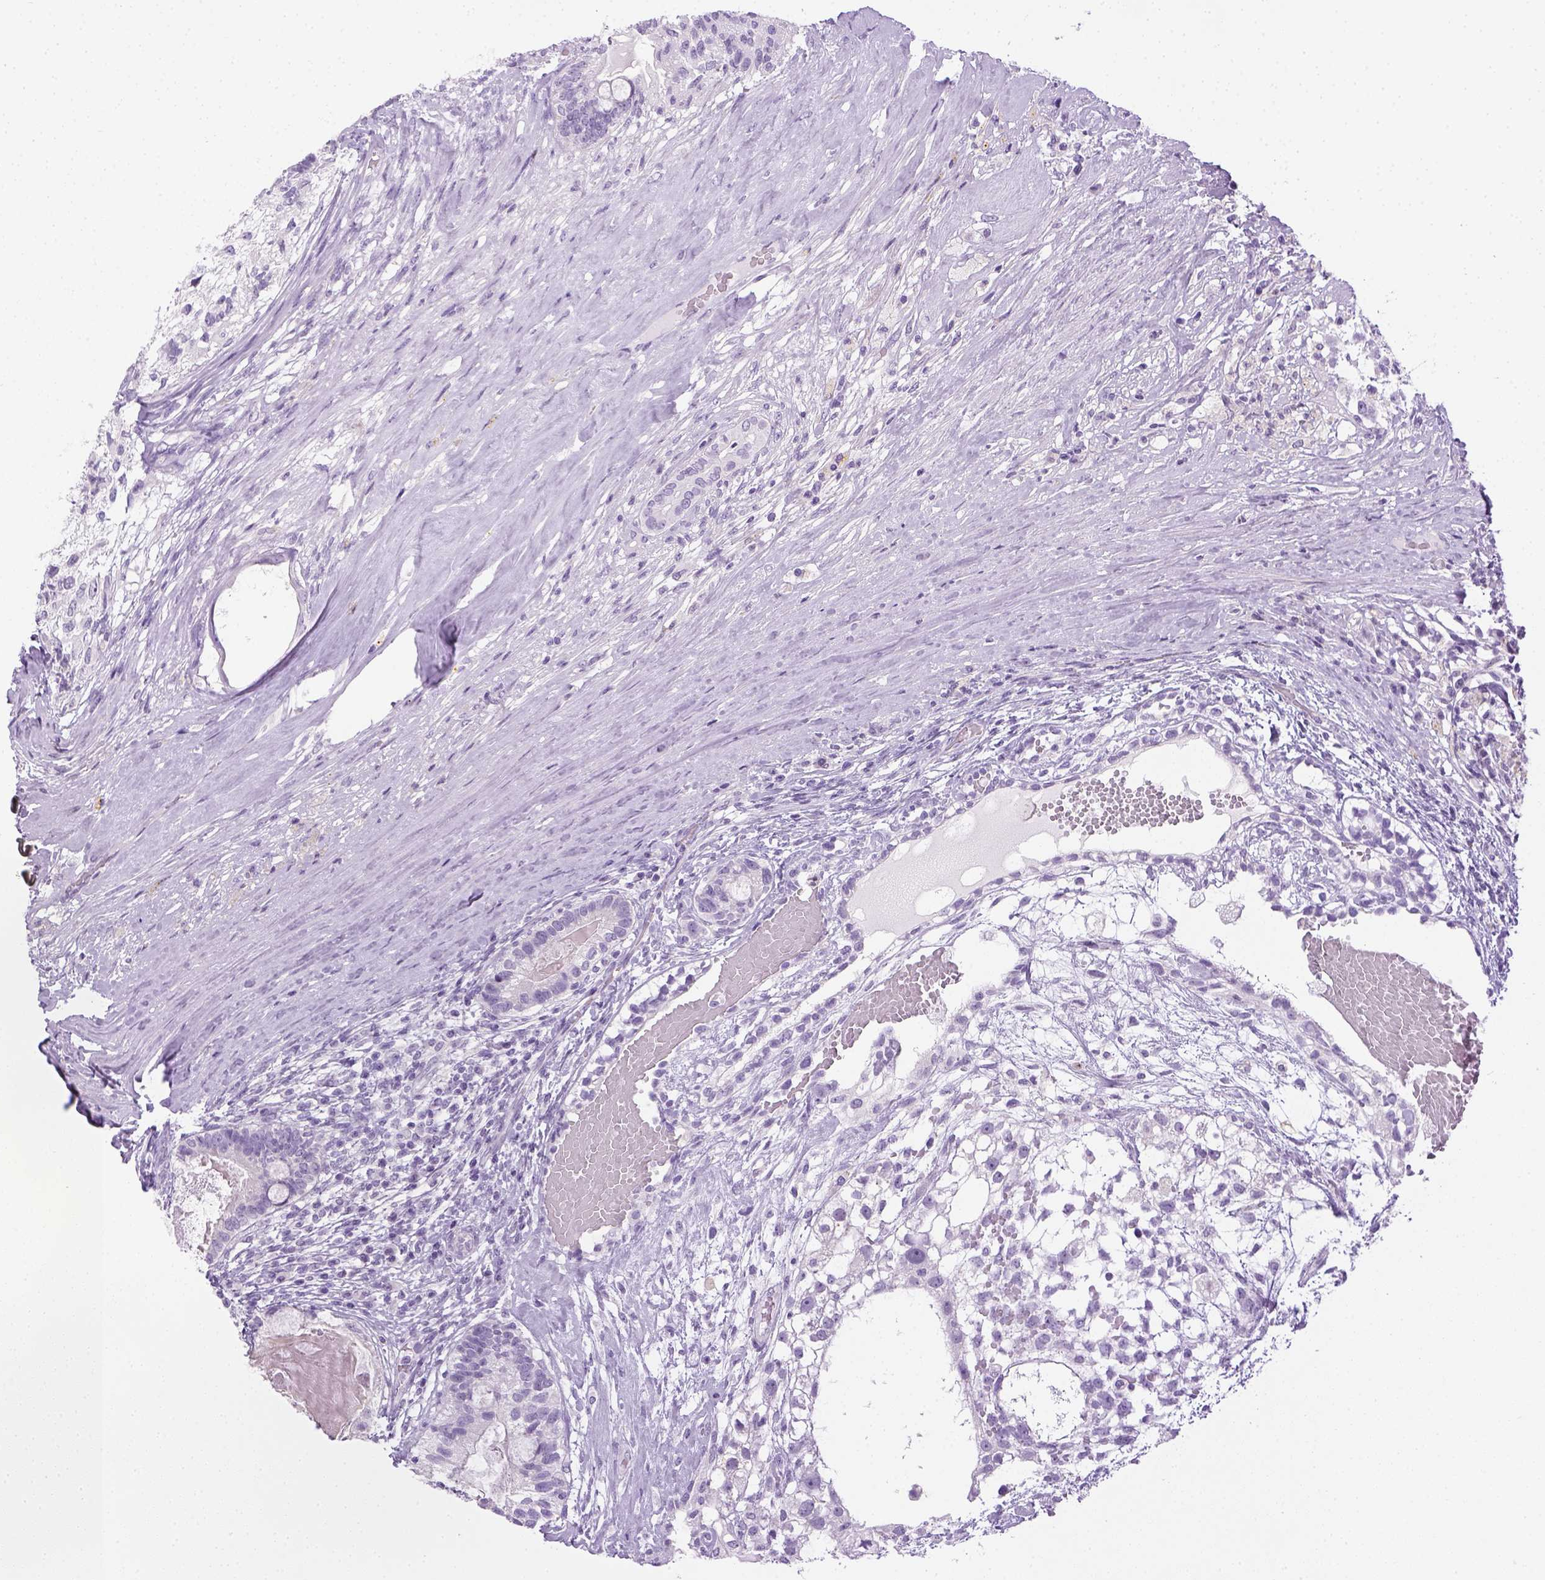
{"staining": {"intensity": "negative", "quantity": "none", "location": "none"}, "tissue": "testis cancer", "cell_type": "Tumor cells", "image_type": "cancer", "snomed": [{"axis": "morphology", "description": "Seminoma, NOS"}, {"axis": "morphology", "description": "Carcinoma, Embryonal, NOS"}, {"axis": "topography", "description": "Testis"}], "caption": "Immunohistochemical staining of human testis cancer (seminoma) displays no significant staining in tumor cells.", "gene": "LGSN", "patient": {"sex": "male", "age": 41}}